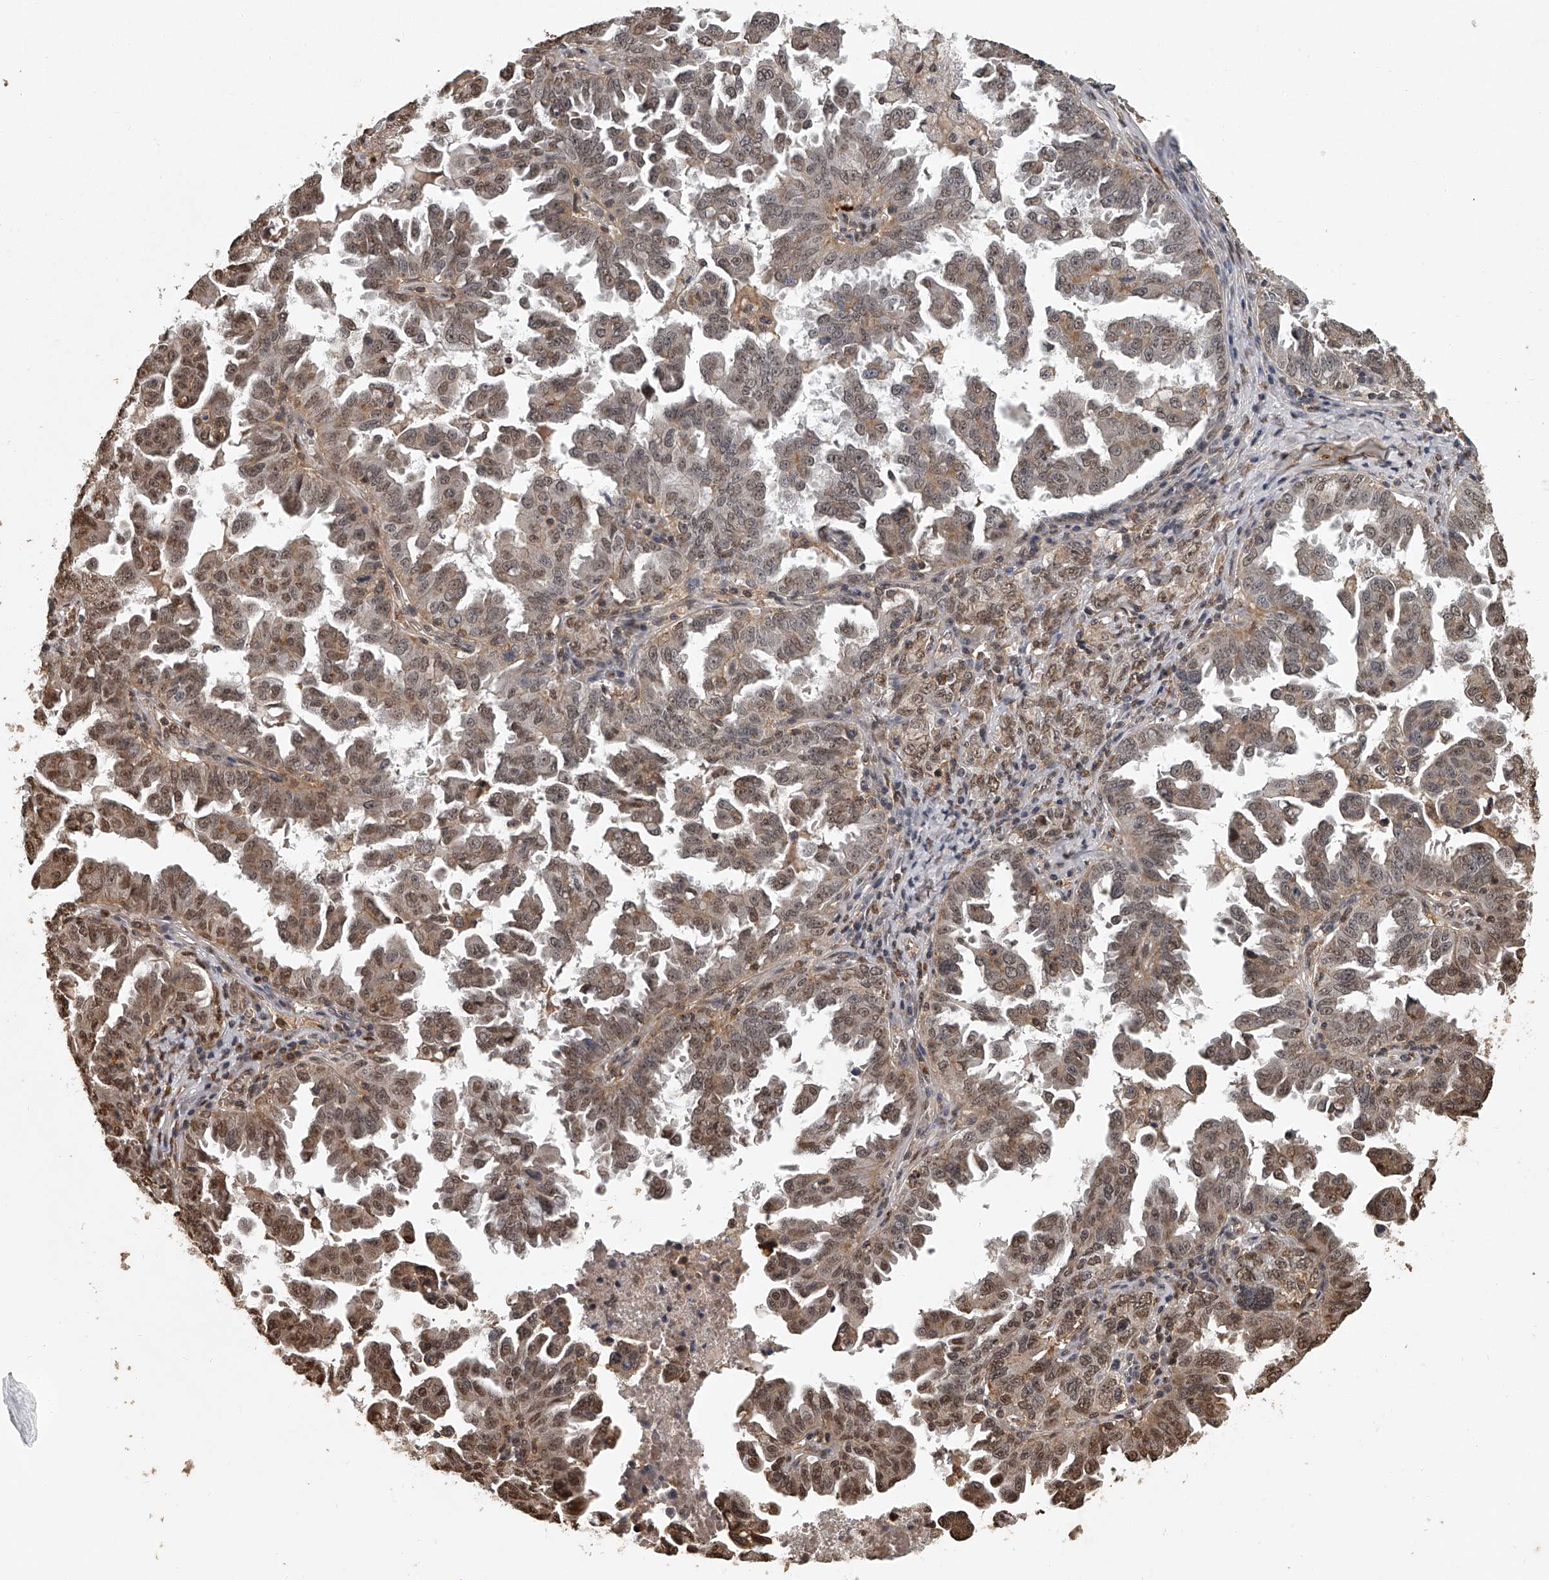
{"staining": {"intensity": "moderate", "quantity": ">75%", "location": "cytoplasmic/membranous,nuclear"}, "tissue": "ovarian cancer", "cell_type": "Tumor cells", "image_type": "cancer", "snomed": [{"axis": "morphology", "description": "Carcinoma, endometroid"}, {"axis": "topography", "description": "Ovary"}], "caption": "This histopathology image displays IHC staining of ovarian cancer (endometroid carcinoma), with medium moderate cytoplasmic/membranous and nuclear staining in about >75% of tumor cells.", "gene": "PLEKHG1", "patient": {"sex": "female", "age": 62}}